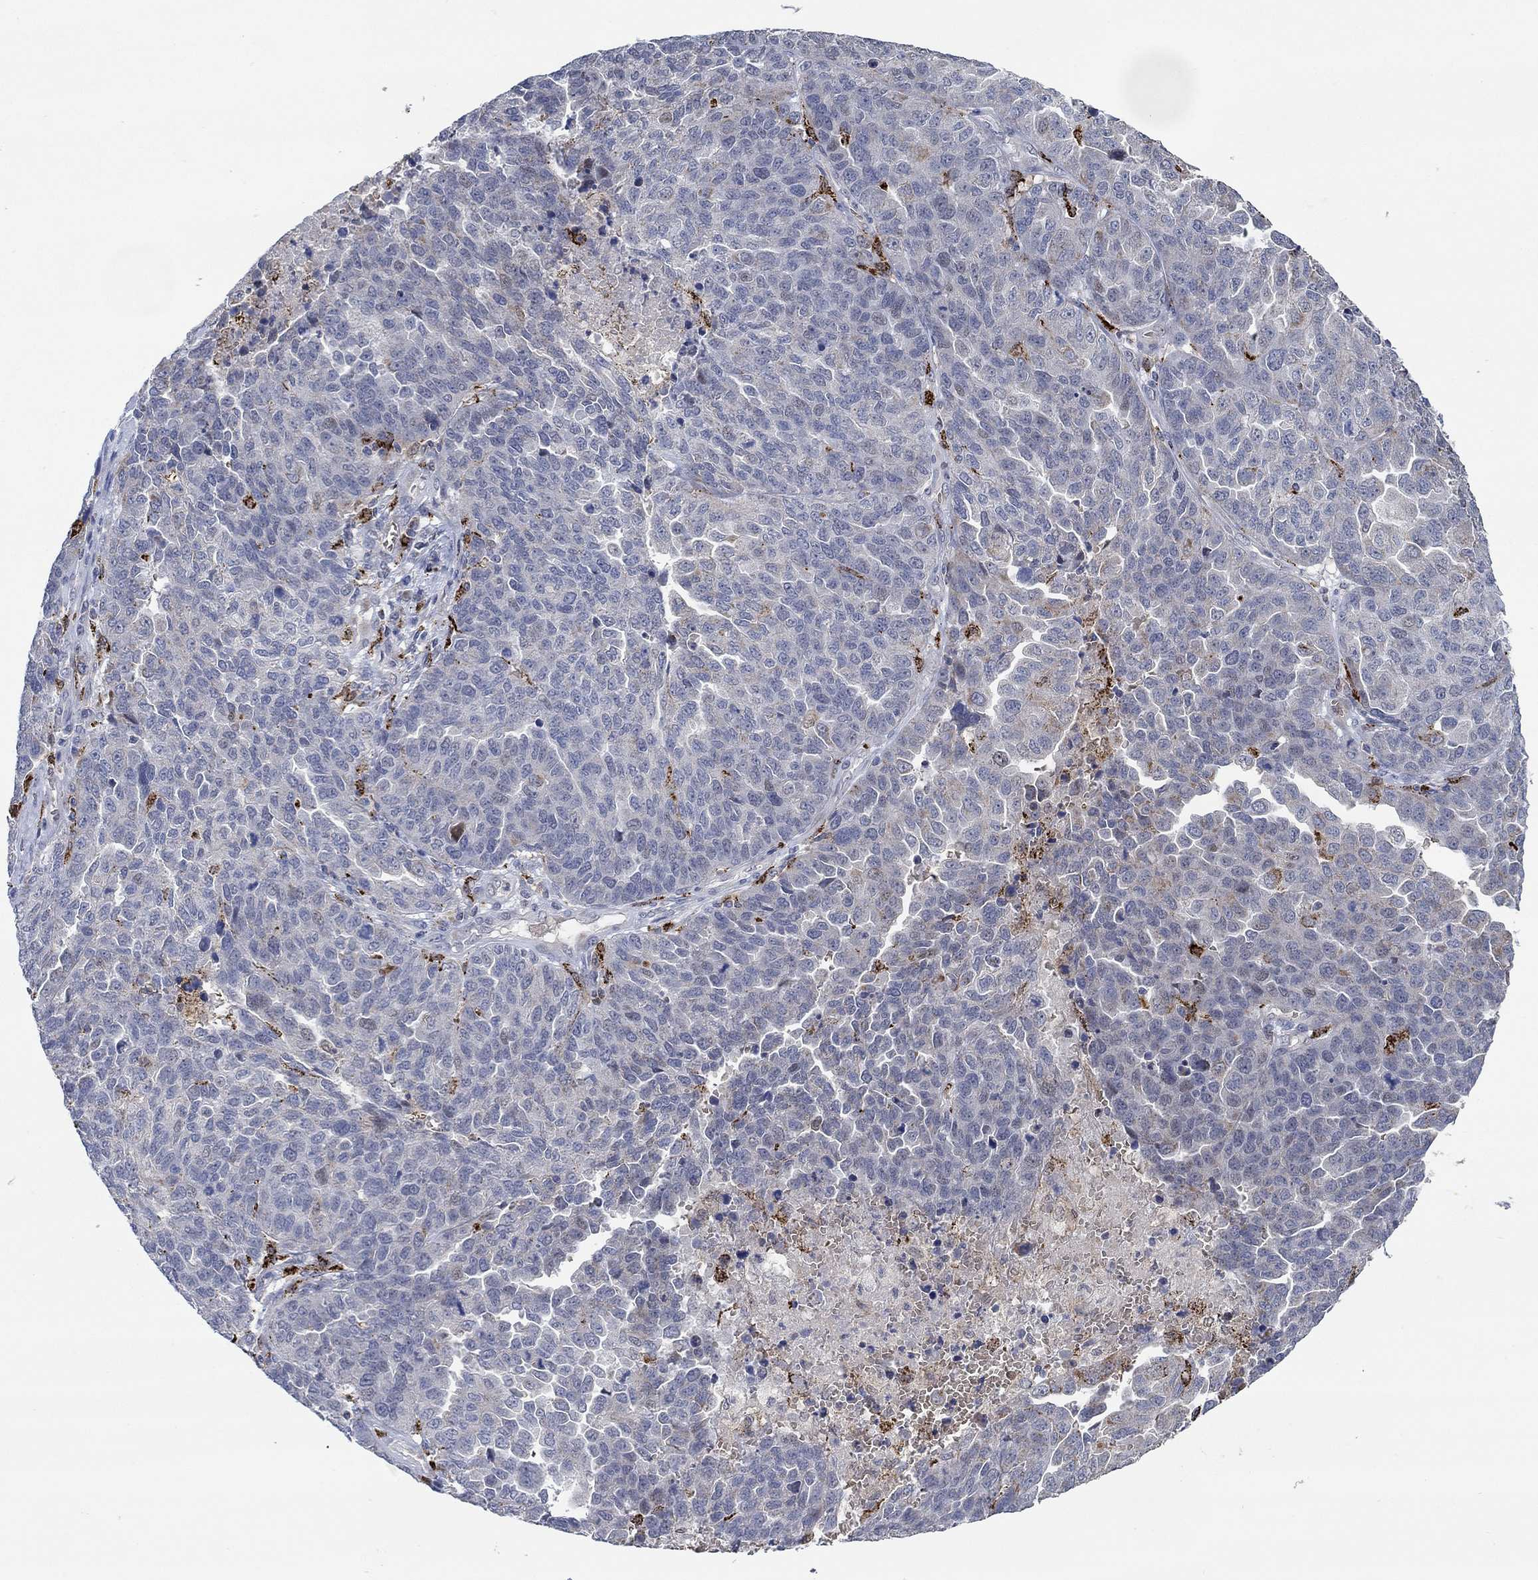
{"staining": {"intensity": "negative", "quantity": "none", "location": "none"}, "tissue": "ovarian cancer", "cell_type": "Tumor cells", "image_type": "cancer", "snomed": [{"axis": "morphology", "description": "Cystadenocarcinoma, serous, NOS"}, {"axis": "topography", "description": "Ovary"}], "caption": "High magnification brightfield microscopy of ovarian cancer stained with DAB (brown) and counterstained with hematoxylin (blue): tumor cells show no significant expression. Nuclei are stained in blue.", "gene": "MPP1", "patient": {"sex": "female", "age": 87}}